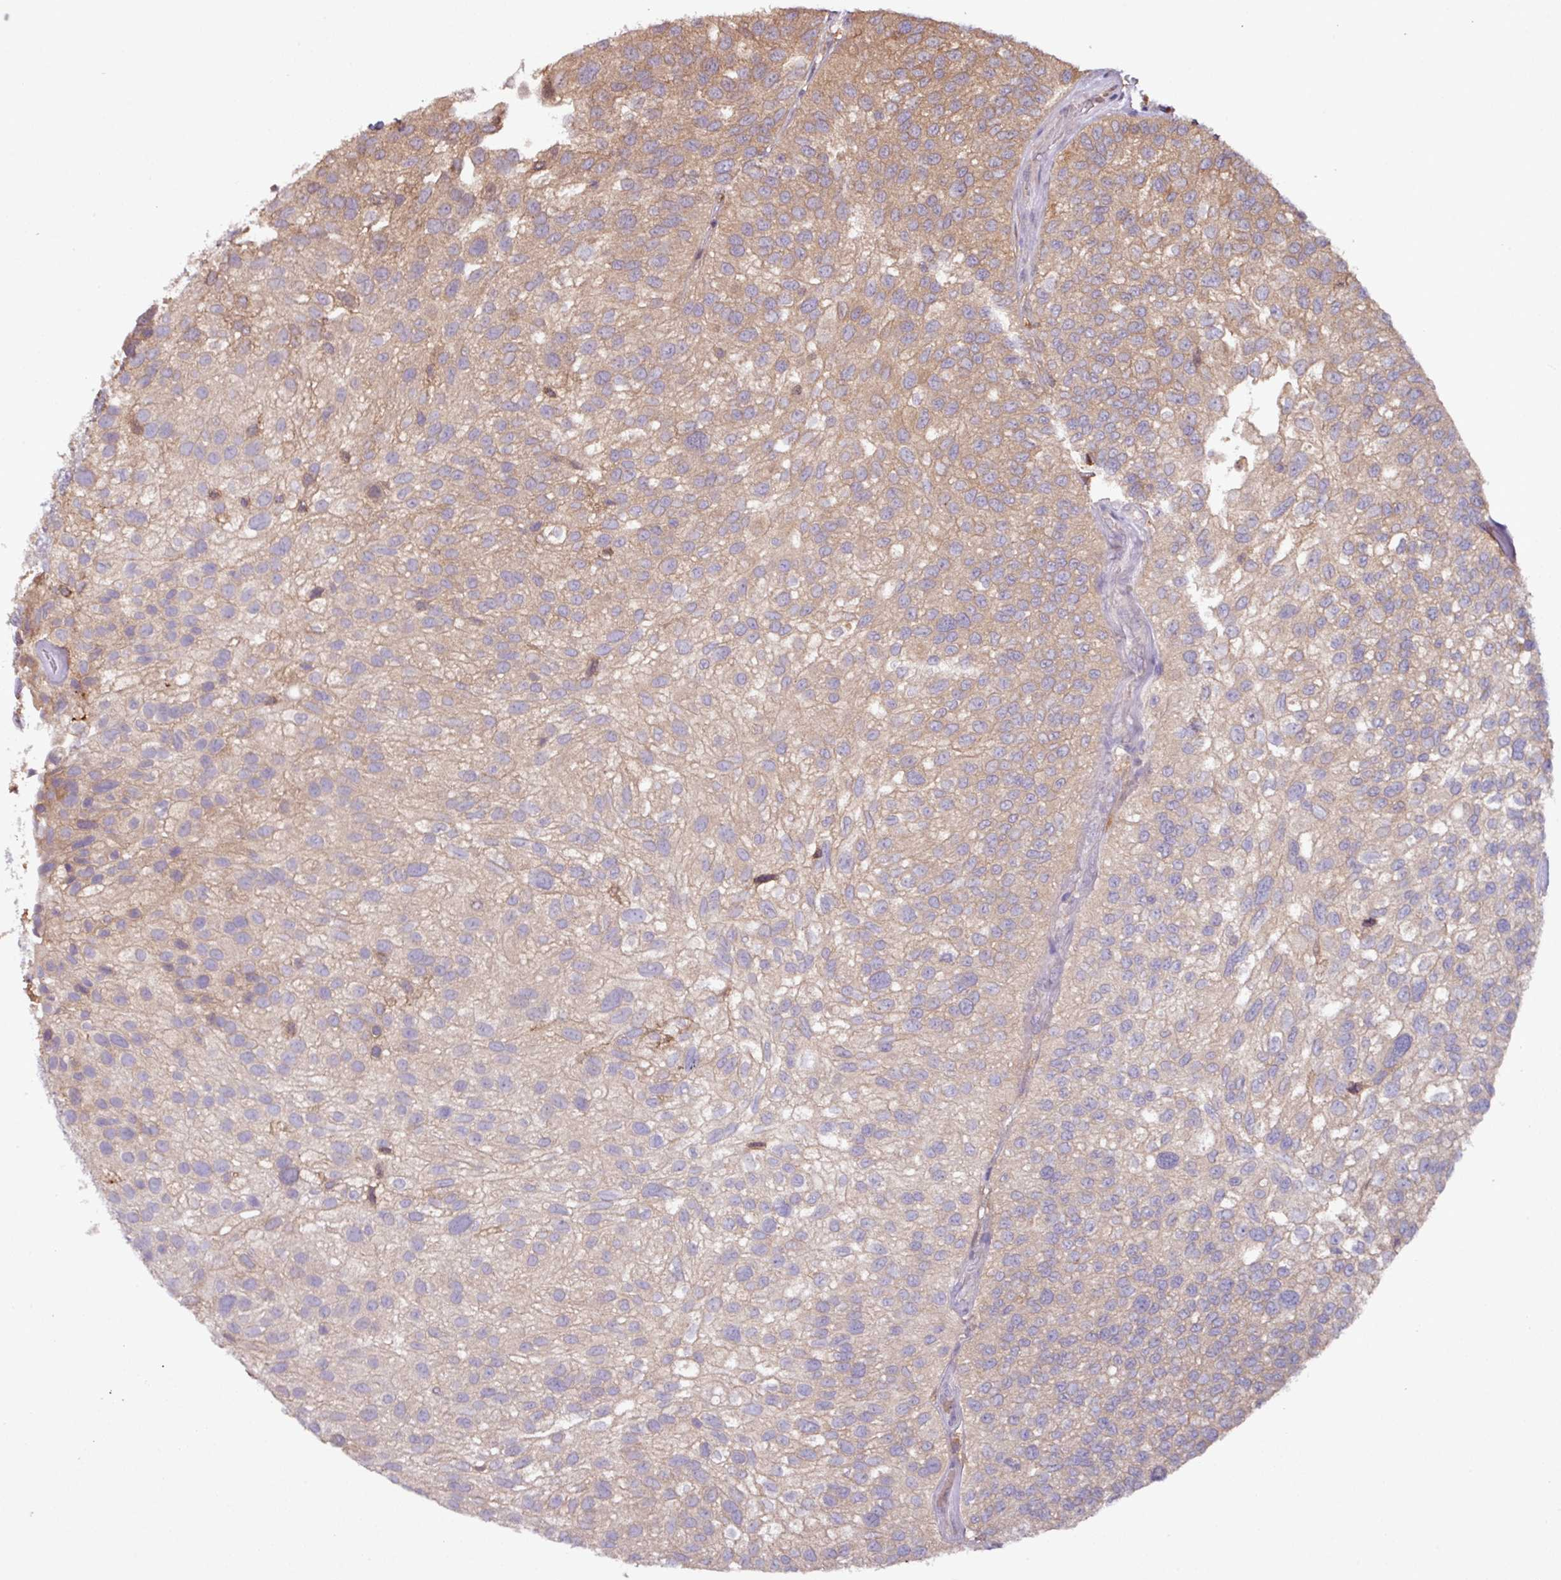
{"staining": {"intensity": "moderate", "quantity": "25%-75%", "location": "cytoplasmic/membranous"}, "tissue": "urothelial cancer", "cell_type": "Tumor cells", "image_type": "cancer", "snomed": [{"axis": "morphology", "description": "Urothelial carcinoma, NOS"}, {"axis": "topography", "description": "Urinary bladder"}], "caption": "Protein staining reveals moderate cytoplasmic/membranous expression in approximately 25%-75% of tumor cells in urothelial cancer. Nuclei are stained in blue.", "gene": "GNPDA1", "patient": {"sex": "male", "age": 87}}